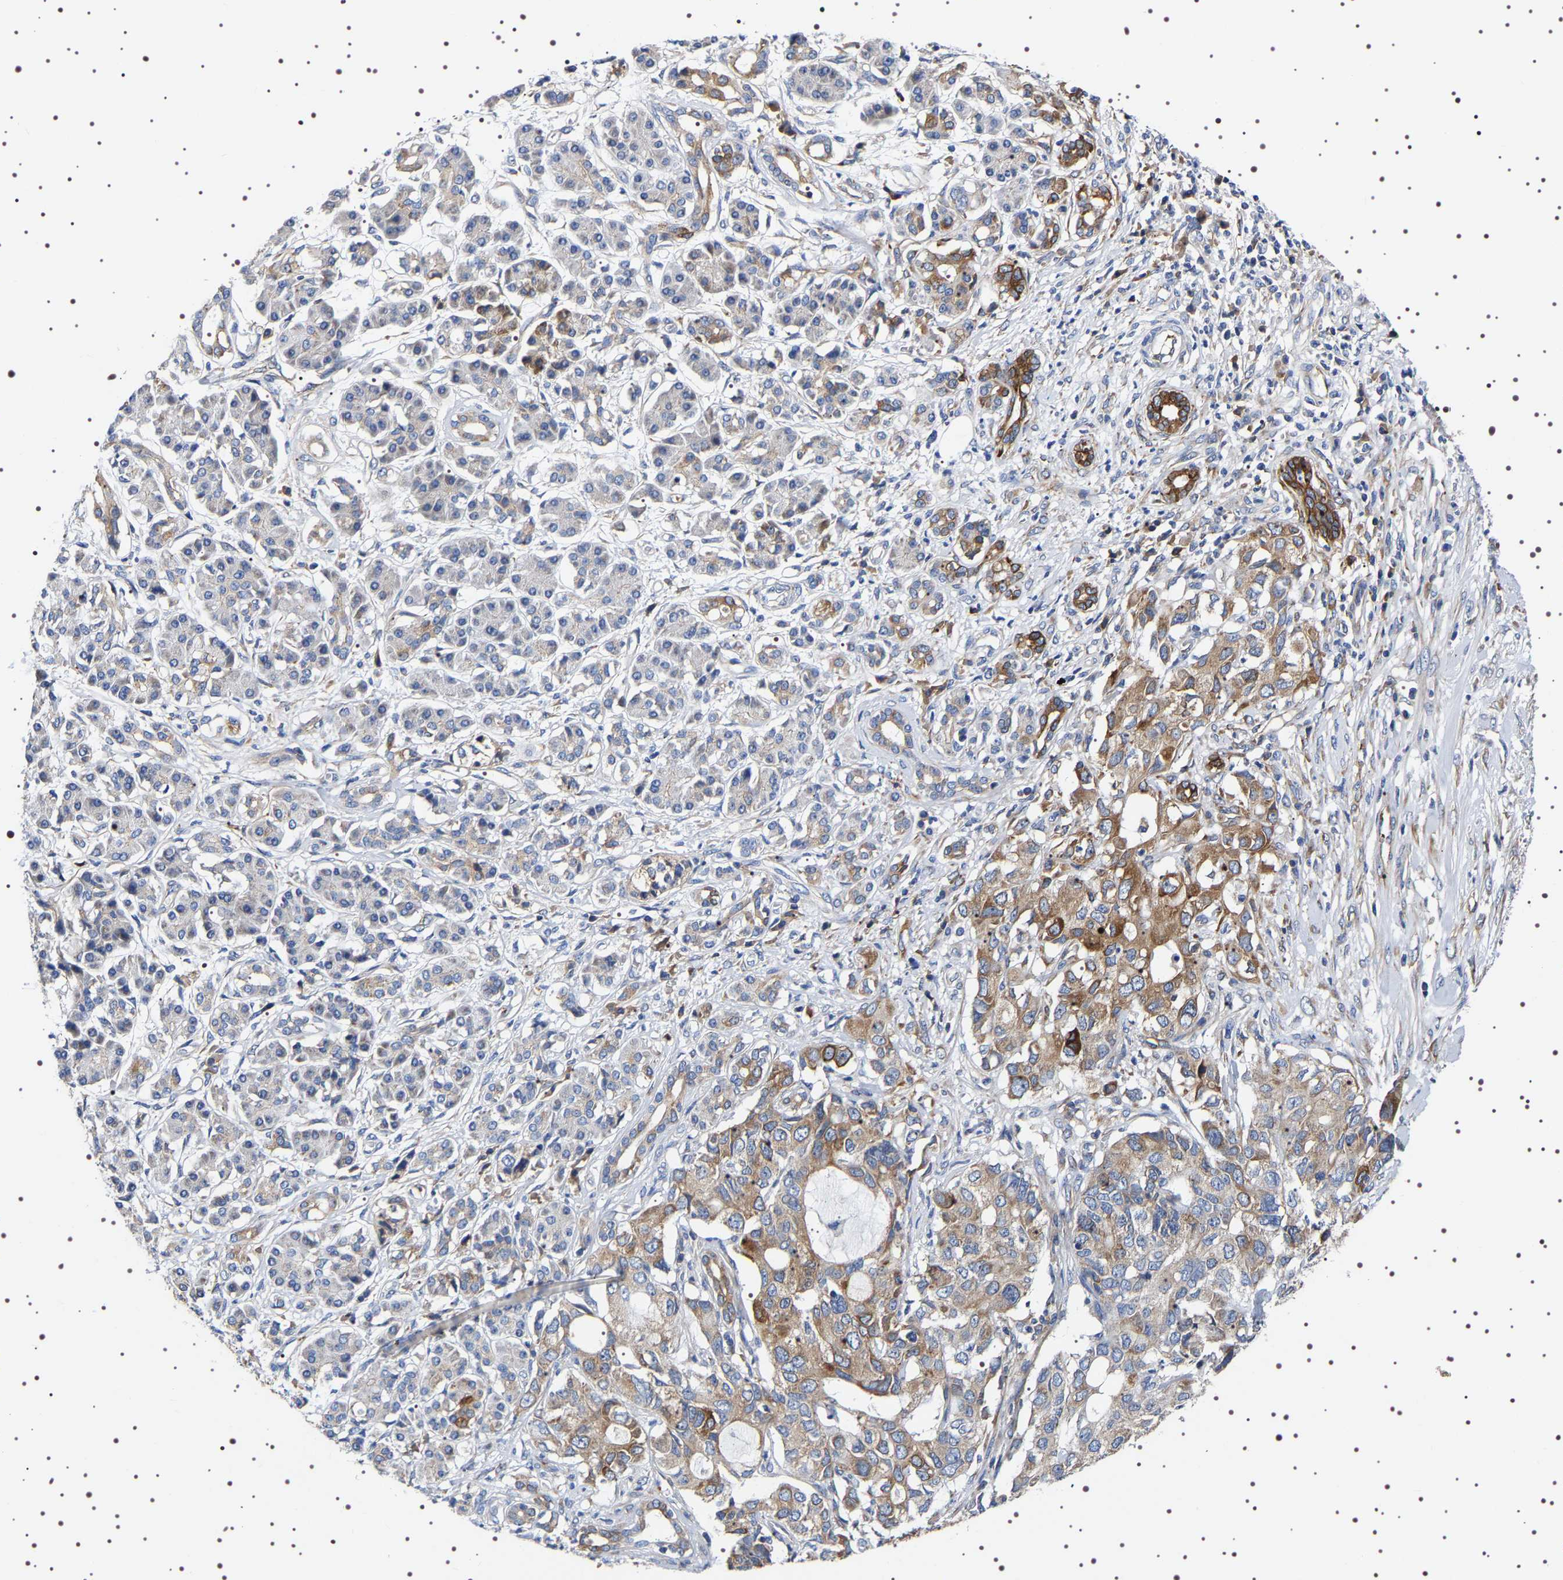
{"staining": {"intensity": "moderate", "quantity": ">75%", "location": "cytoplasmic/membranous"}, "tissue": "pancreatic cancer", "cell_type": "Tumor cells", "image_type": "cancer", "snomed": [{"axis": "morphology", "description": "Adenocarcinoma, NOS"}, {"axis": "topography", "description": "Pancreas"}], "caption": "An immunohistochemistry (IHC) micrograph of tumor tissue is shown. Protein staining in brown labels moderate cytoplasmic/membranous positivity in pancreatic cancer within tumor cells.", "gene": "SQLE", "patient": {"sex": "female", "age": 56}}